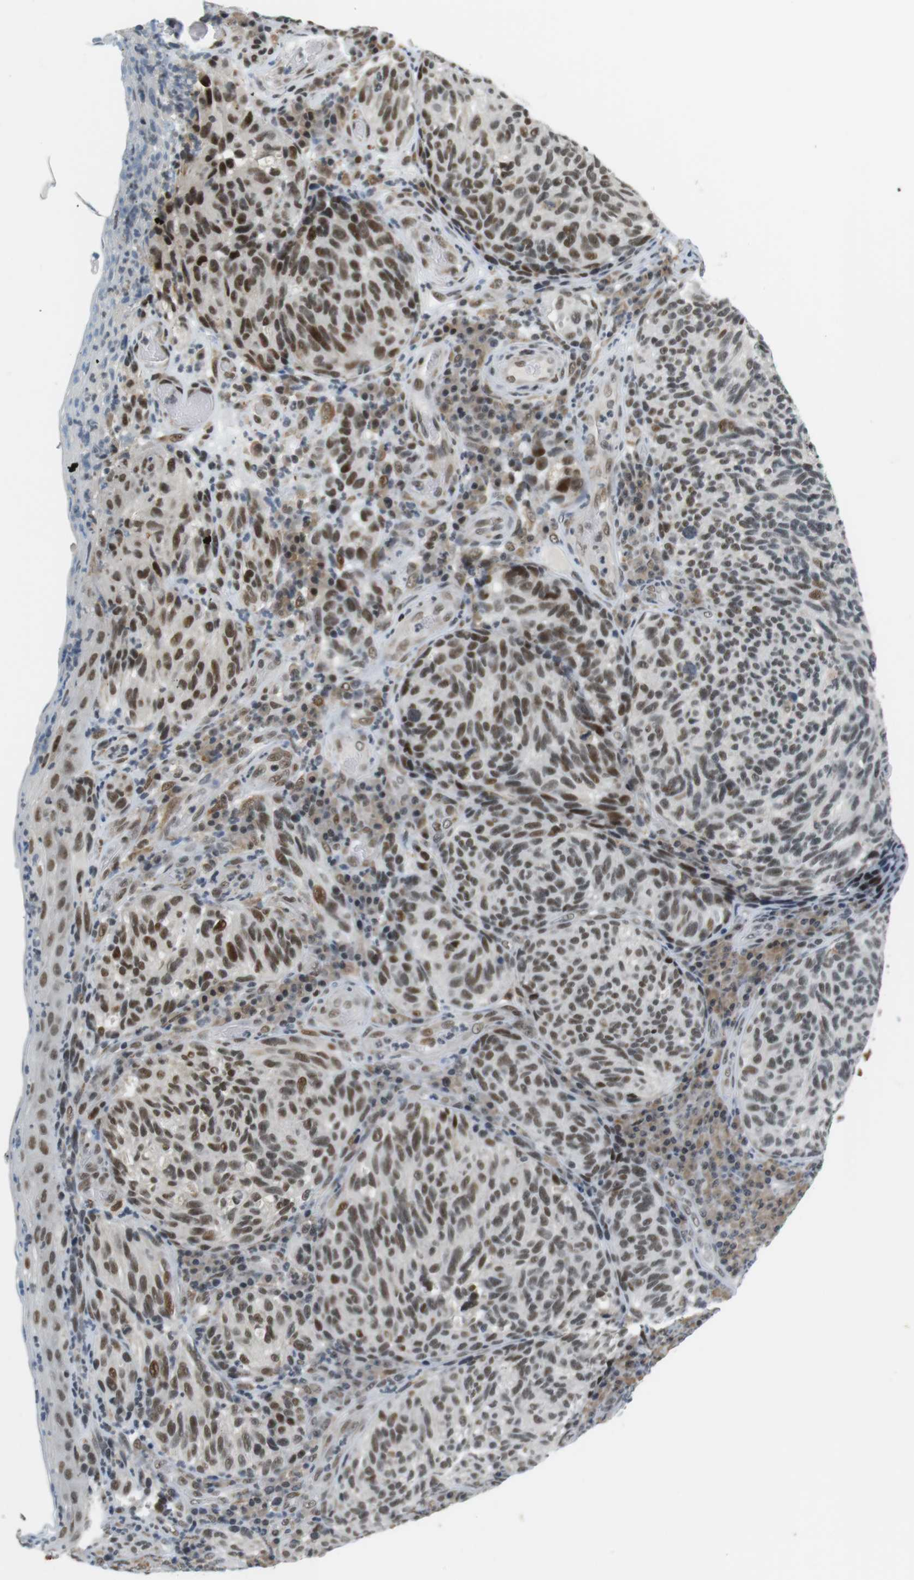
{"staining": {"intensity": "moderate", "quantity": ">75%", "location": "nuclear"}, "tissue": "melanoma", "cell_type": "Tumor cells", "image_type": "cancer", "snomed": [{"axis": "morphology", "description": "Malignant melanoma, NOS"}, {"axis": "topography", "description": "Skin"}], "caption": "An IHC photomicrograph of neoplastic tissue is shown. Protein staining in brown highlights moderate nuclear positivity in melanoma within tumor cells.", "gene": "RNF38", "patient": {"sex": "female", "age": 73}}